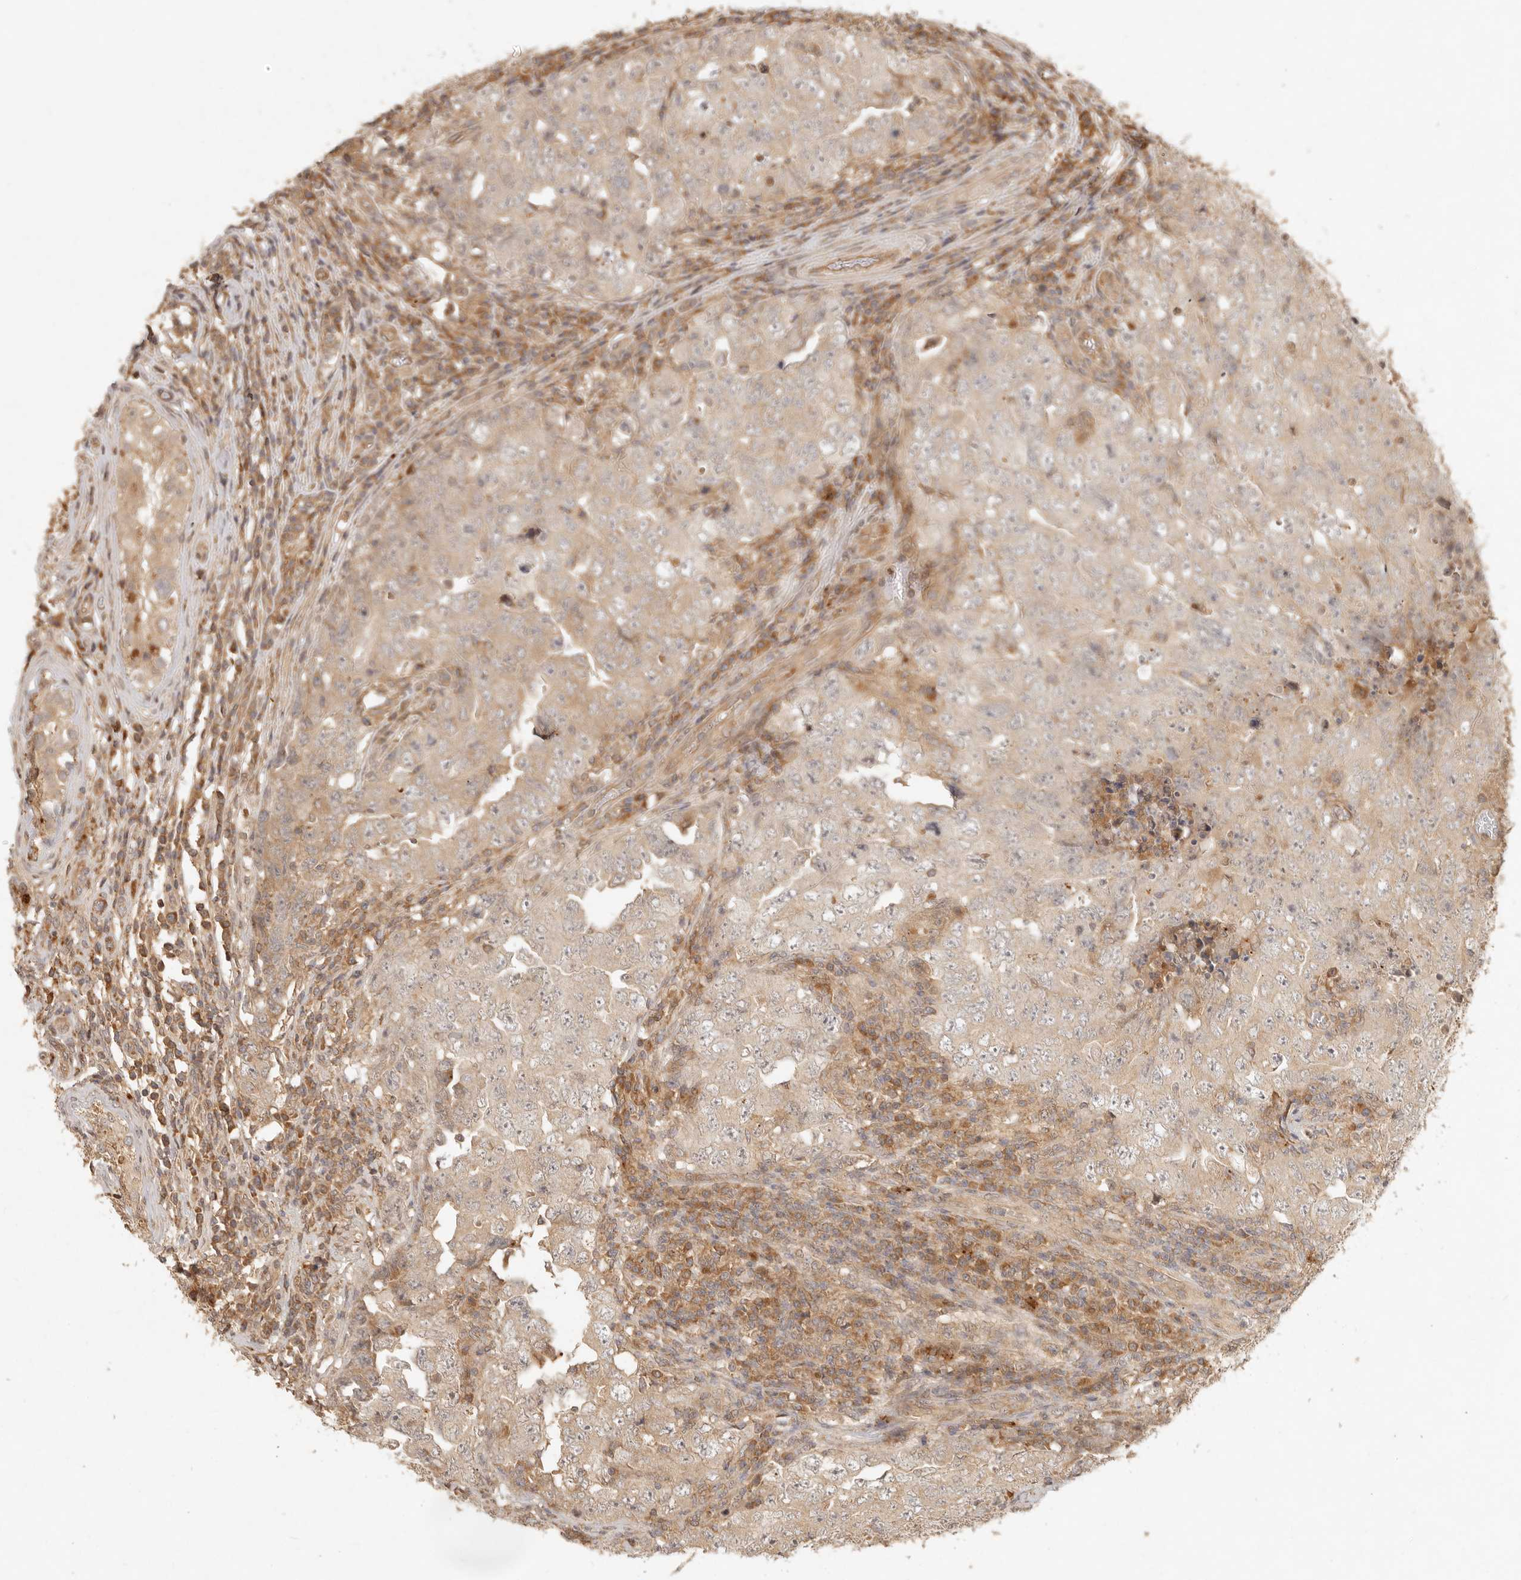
{"staining": {"intensity": "moderate", "quantity": ">75%", "location": "cytoplasmic/membranous"}, "tissue": "testis cancer", "cell_type": "Tumor cells", "image_type": "cancer", "snomed": [{"axis": "morphology", "description": "Carcinoma, Embryonal, NOS"}, {"axis": "topography", "description": "Testis"}], "caption": "Protein expression analysis of testis cancer (embryonal carcinoma) shows moderate cytoplasmic/membranous positivity in approximately >75% of tumor cells.", "gene": "ANKRD61", "patient": {"sex": "male", "age": 26}}